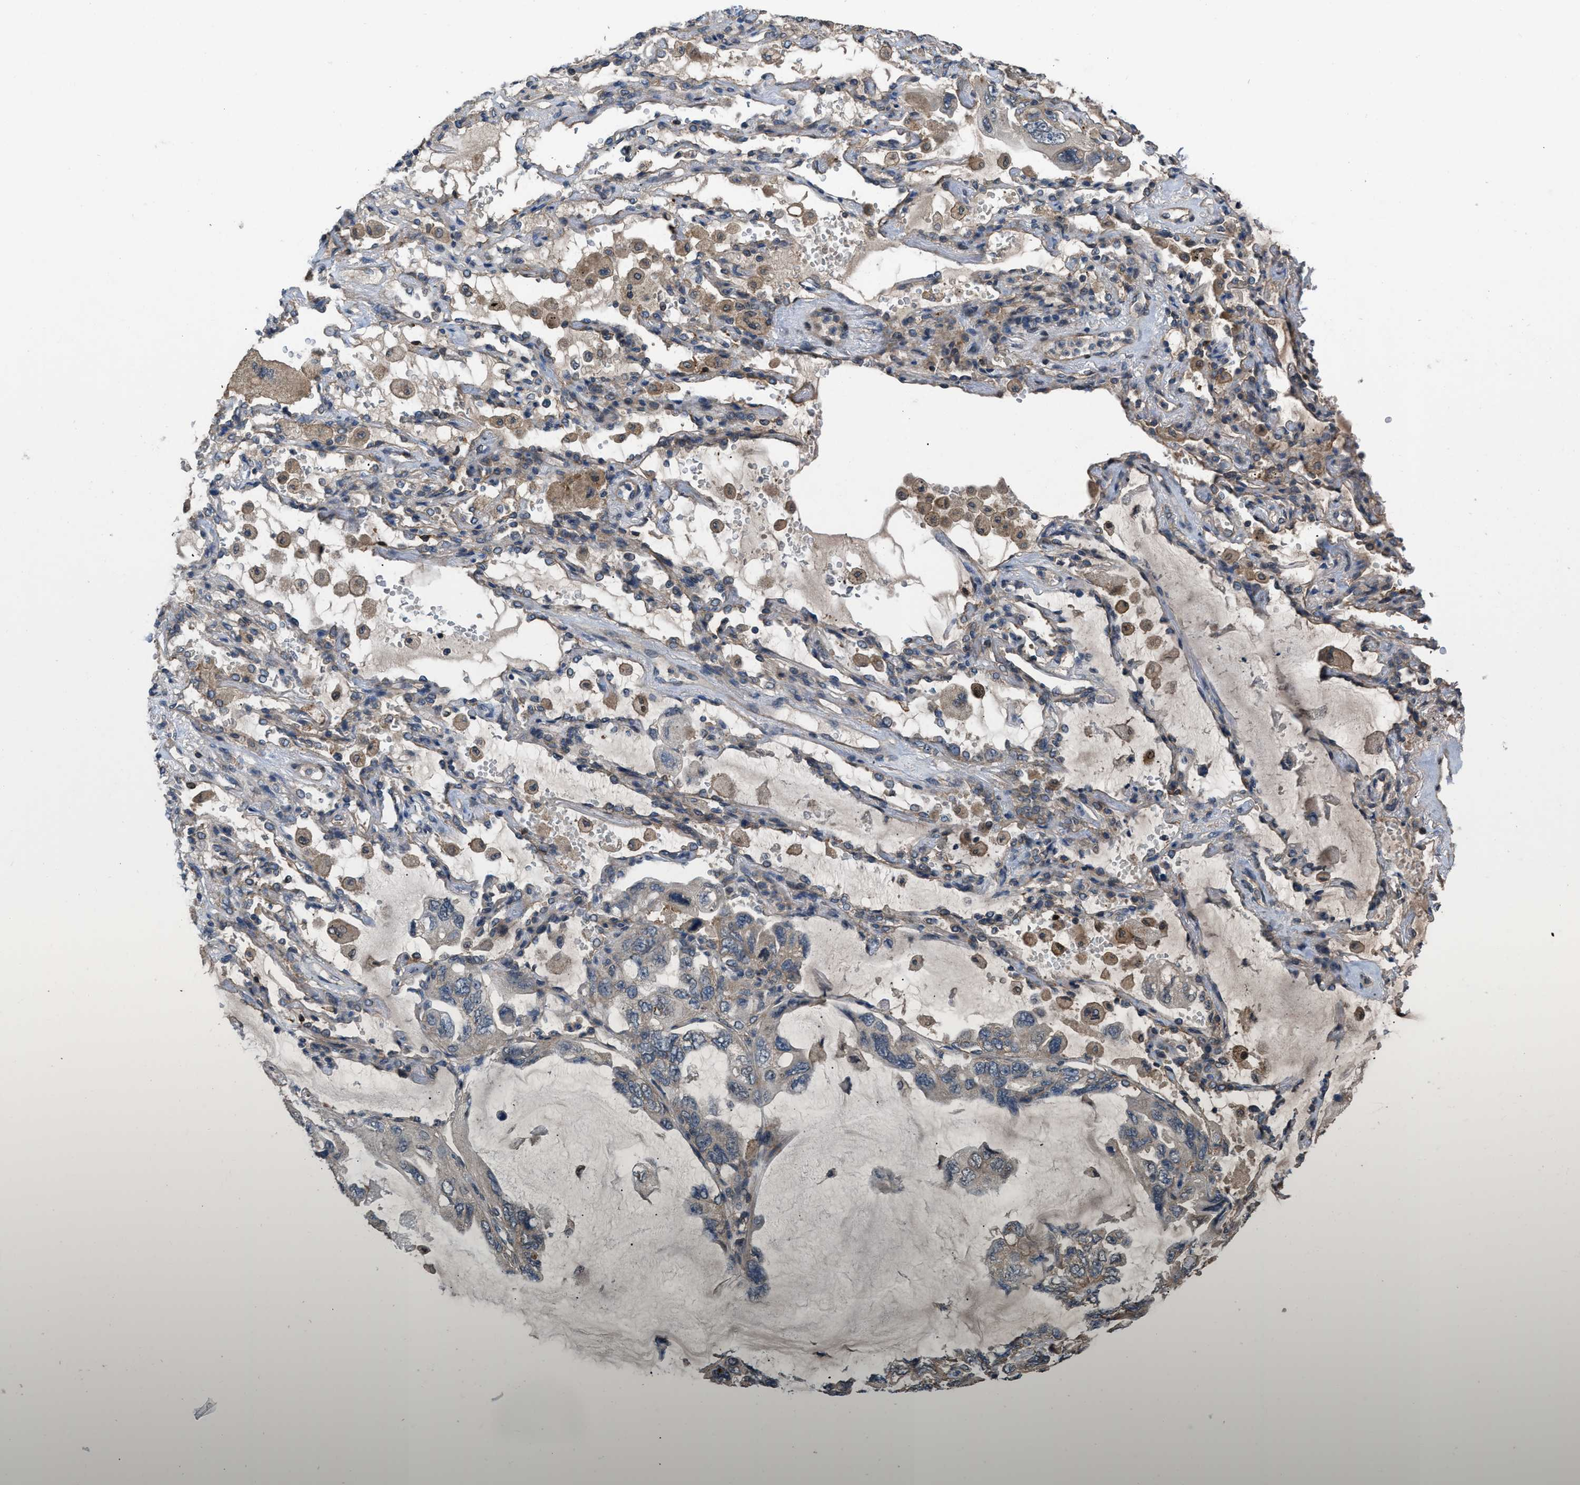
{"staining": {"intensity": "negative", "quantity": "none", "location": "none"}, "tissue": "lung cancer", "cell_type": "Tumor cells", "image_type": "cancer", "snomed": [{"axis": "morphology", "description": "Squamous cell carcinoma, NOS"}, {"axis": "topography", "description": "Lung"}], "caption": "The image displays no staining of tumor cells in lung cancer (squamous cell carcinoma).", "gene": "UTRN", "patient": {"sex": "female", "age": 73}}